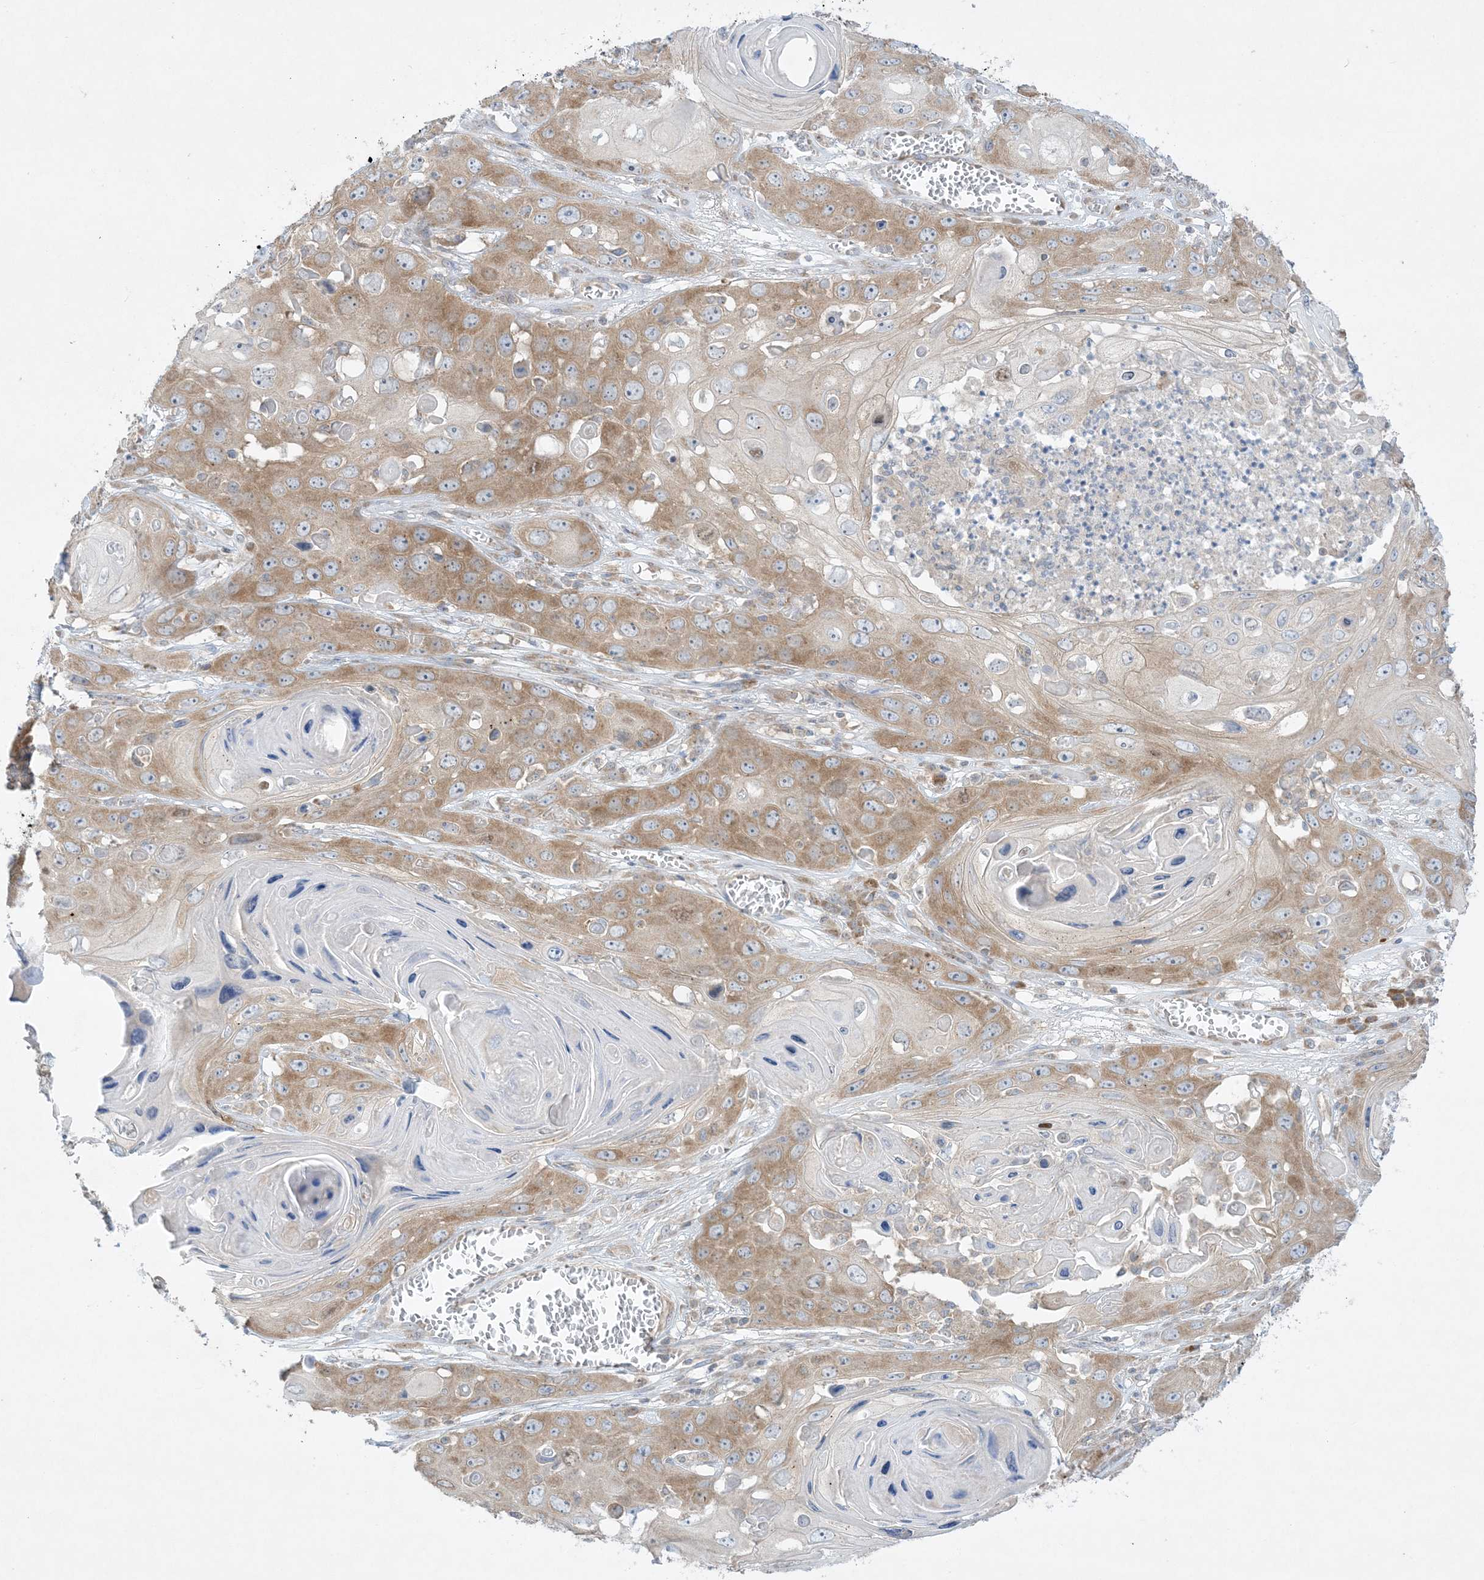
{"staining": {"intensity": "moderate", "quantity": ">75%", "location": "cytoplasmic/membranous"}, "tissue": "skin cancer", "cell_type": "Tumor cells", "image_type": "cancer", "snomed": [{"axis": "morphology", "description": "Squamous cell carcinoma, NOS"}, {"axis": "topography", "description": "Skin"}], "caption": "Immunohistochemical staining of human skin squamous cell carcinoma shows moderate cytoplasmic/membranous protein staining in about >75% of tumor cells.", "gene": "RPP40", "patient": {"sex": "male", "age": 55}}